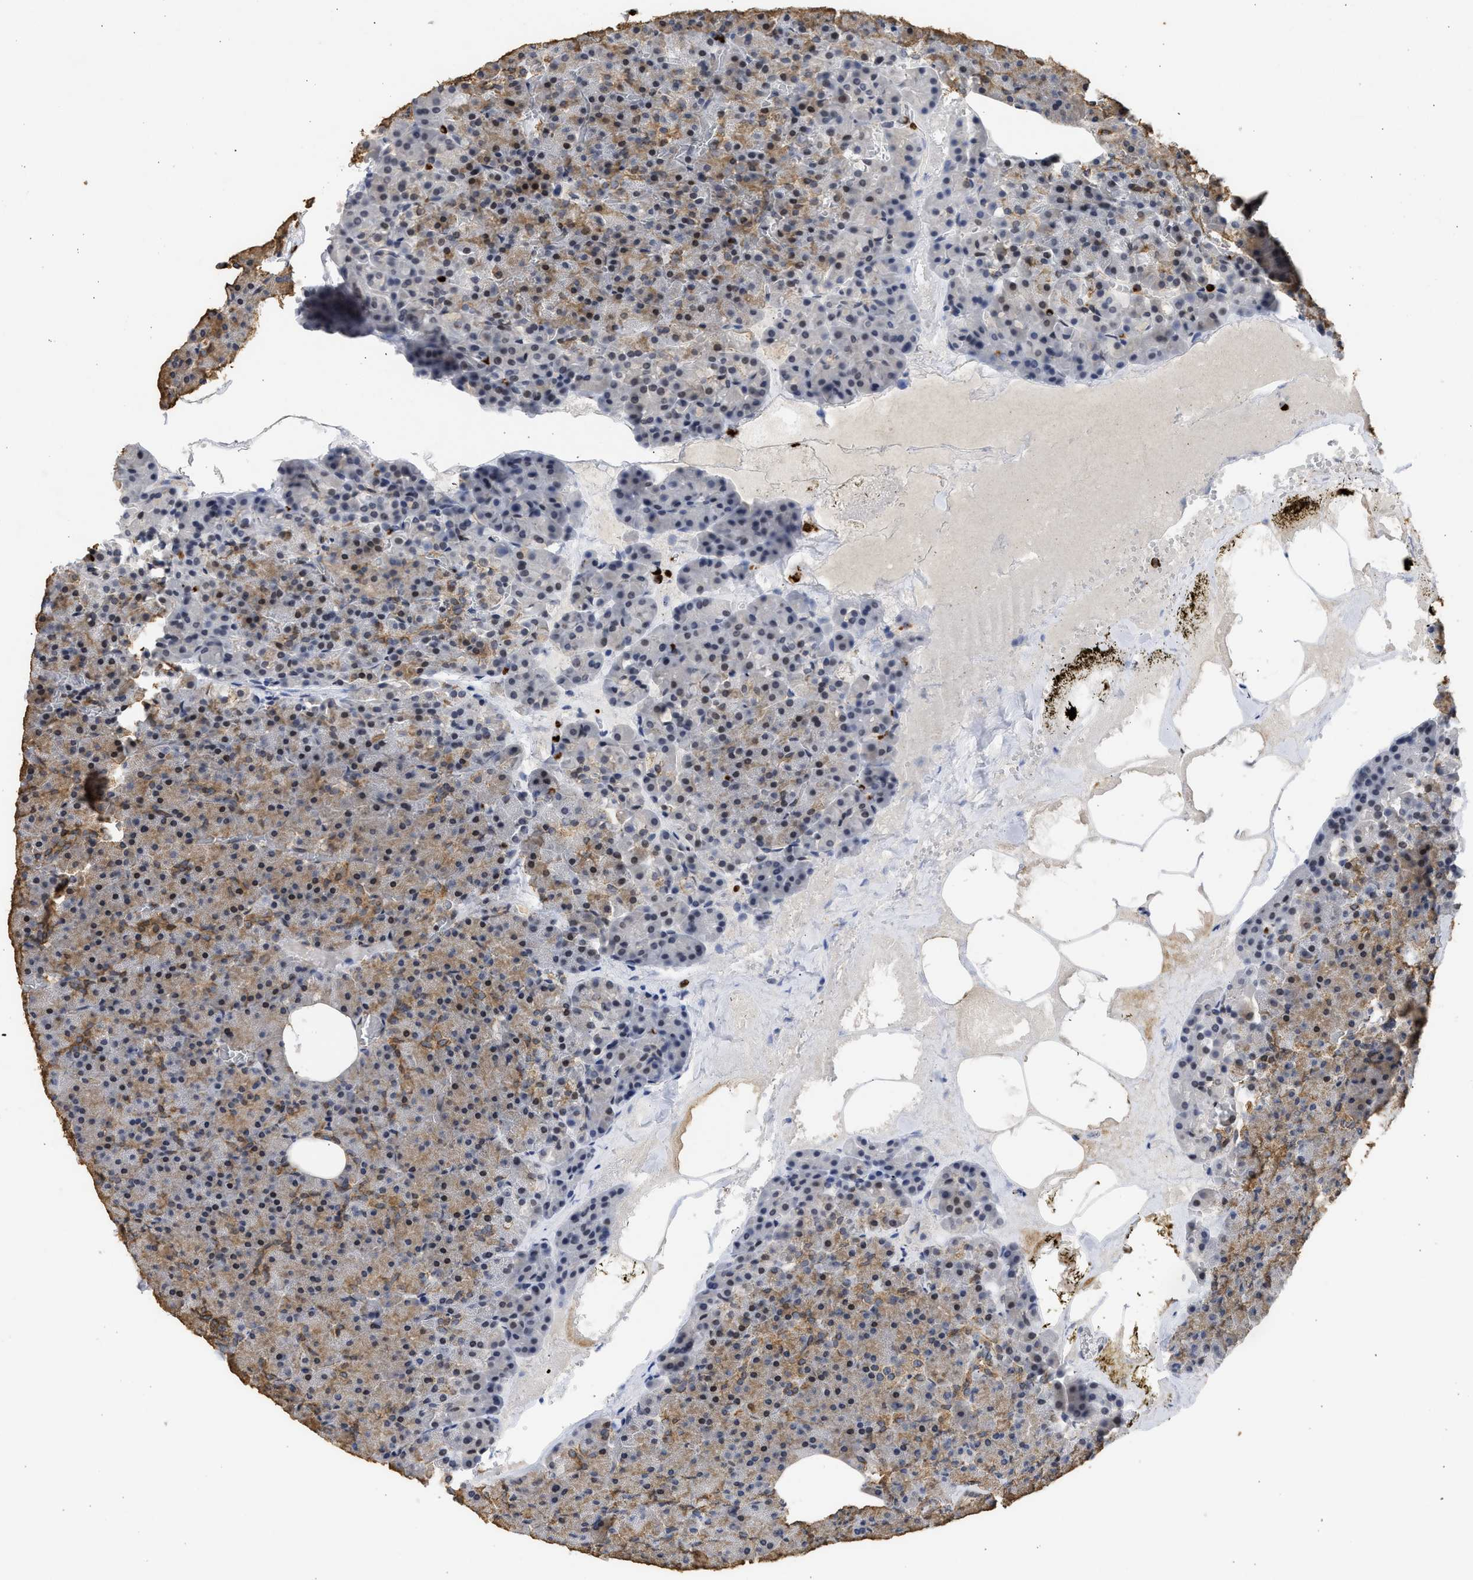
{"staining": {"intensity": "moderate", "quantity": ">75%", "location": "cytoplasmic/membranous,nuclear"}, "tissue": "pancreas", "cell_type": "Exocrine glandular cells", "image_type": "normal", "snomed": [{"axis": "morphology", "description": "Normal tissue, NOS"}, {"axis": "morphology", "description": "Carcinoid, malignant, NOS"}, {"axis": "topography", "description": "Pancreas"}], "caption": "Protein staining of unremarkable pancreas shows moderate cytoplasmic/membranous,nuclear staining in about >75% of exocrine glandular cells. (DAB IHC with brightfield microscopy, high magnification).", "gene": "ENSG00000142539", "patient": {"sex": "female", "age": 35}}